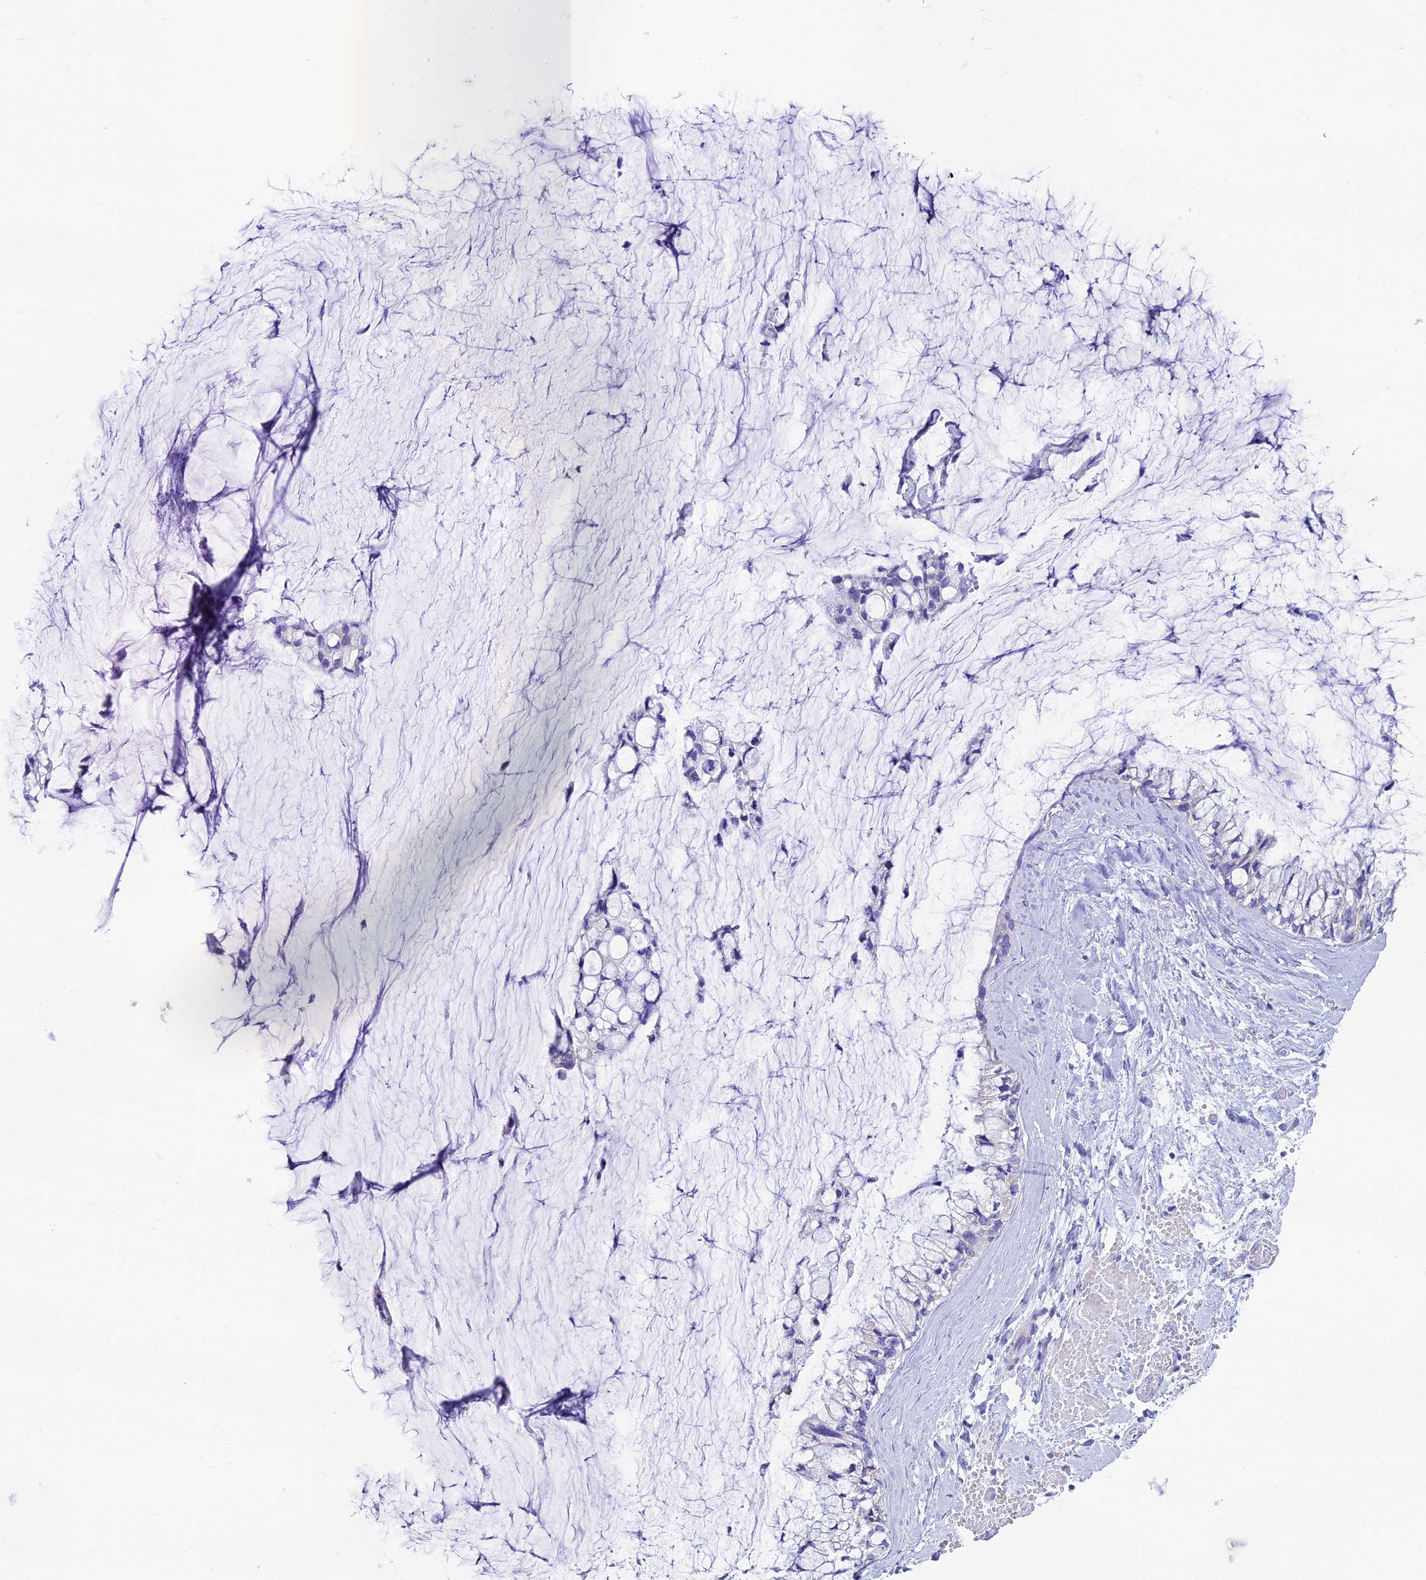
{"staining": {"intensity": "negative", "quantity": "none", "location": "none"}, "tissue": "ovarian cancer", "cell_type": "Tumor cells", "image_type": "cancer", "snomed": [{"axis": "morphology", "description": "Cystadenocarcinoma, mucinous, NOS"}, {"axis": "topography", "description": "Ovary"}], "caption": "An IHC histopathology image of ovarian cancer (mucinous cystadenocarcinoma) is shown. There is no staining in tumor cells of ovarian cancer (mucinous cystadenocarcinoma).", "gene": "REEP4", "patient": {"sex": "female", "age": 39}}